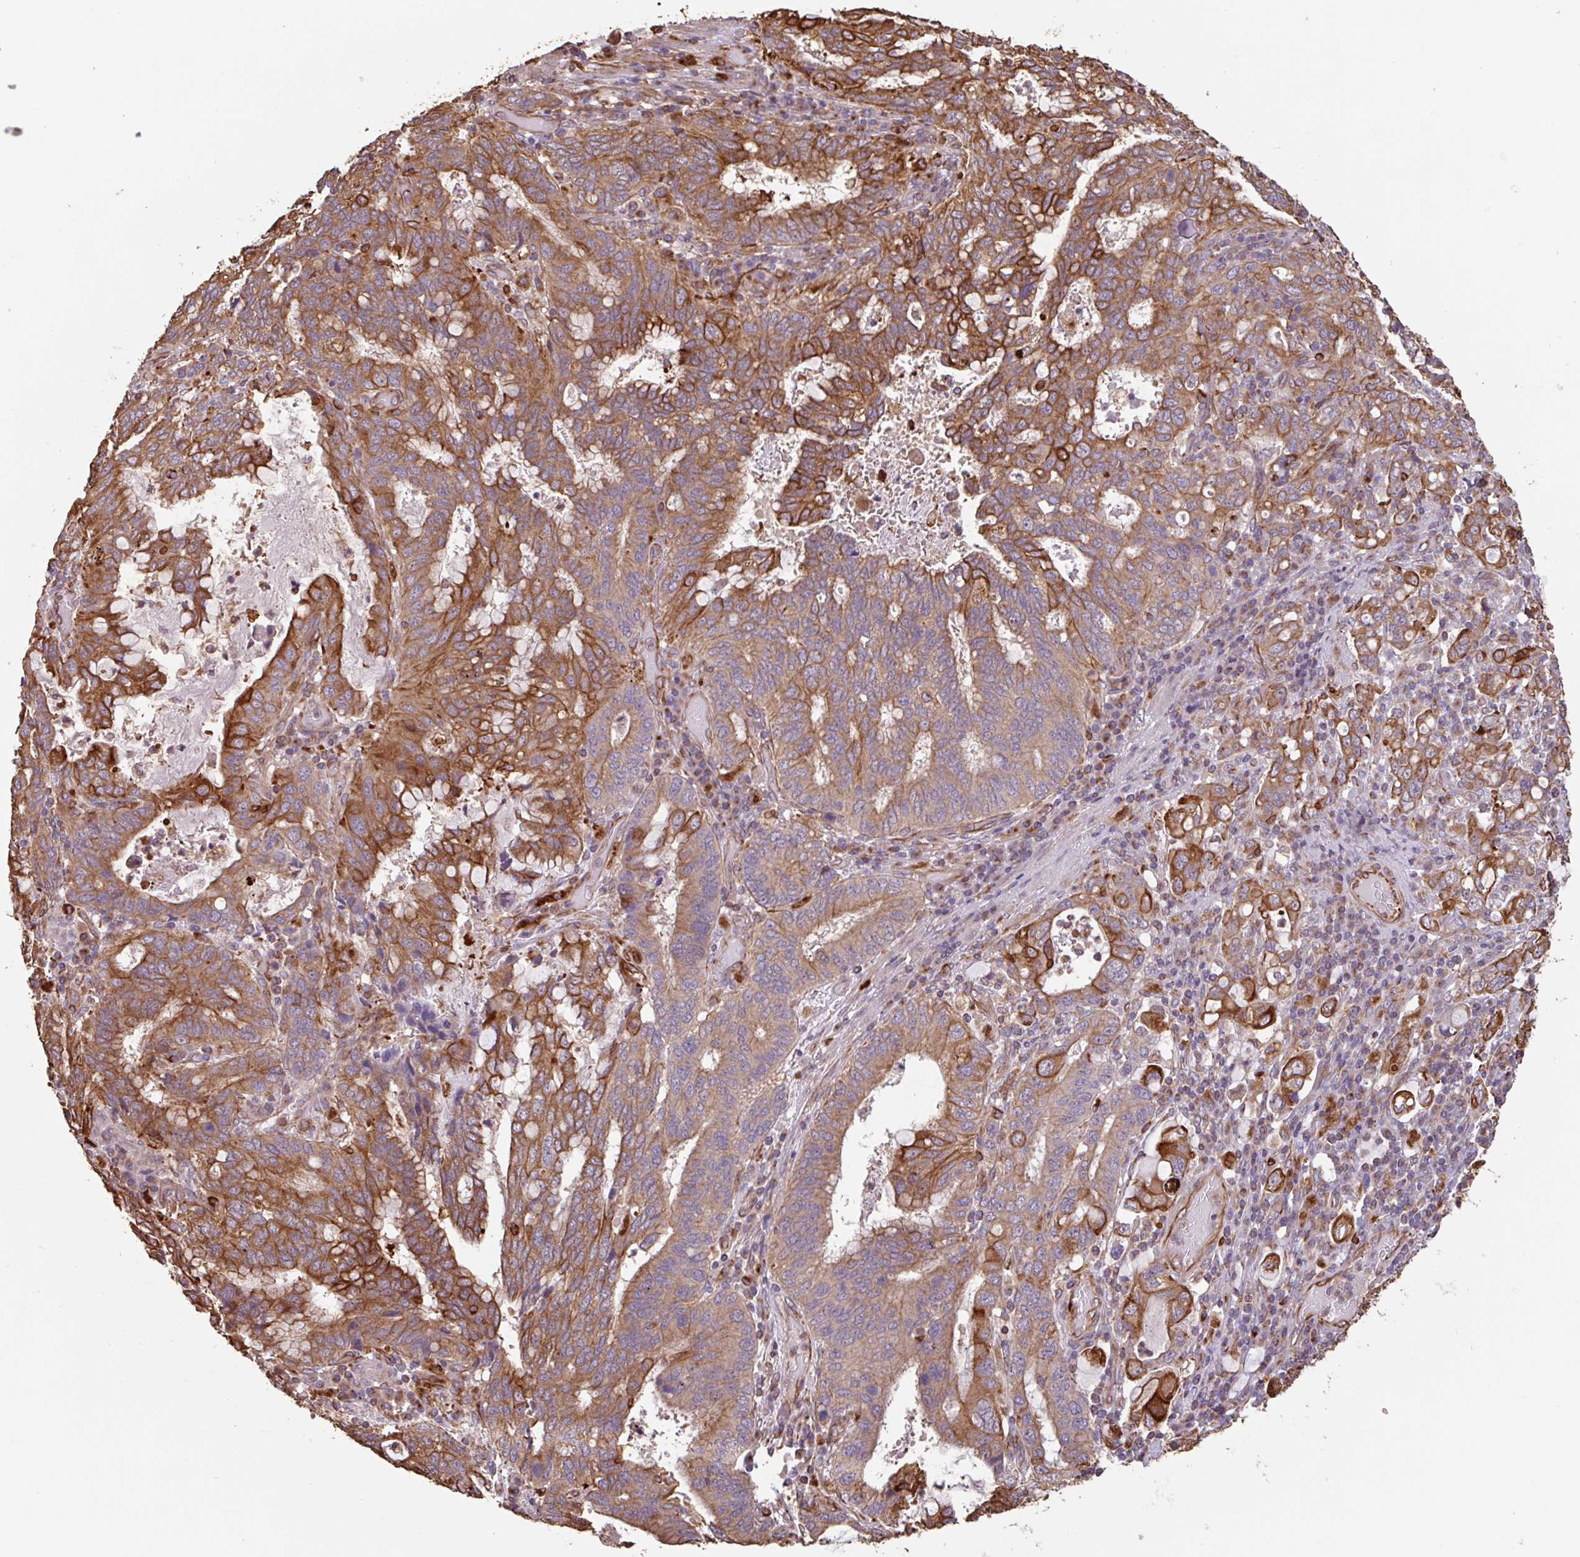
{"staining": {"intensity": "moderate", "quantity": ">75%", "location": "cytoplasmic/membranous"}, "tissue": "stomach cancer", "cell_type": "Tumor cells", "image_type": "cancer", "snomed": [{"axis": "morphology", "description": "Adenocarcinoma, NOS"}, {"axis": "topography", "description": "Stomach, upper"}, {"axis": "topography", "description": "Stomach"}], "caption": "Moderate cytoplasmic/membranous protein expression is seen in about >75% of tumor cells in stomach adenocarcinoma. (DAB IHC with brightfield microscopy, high magnification).", "gene": "ZNF790", "patient": {"sex": "male", "age": 62}}